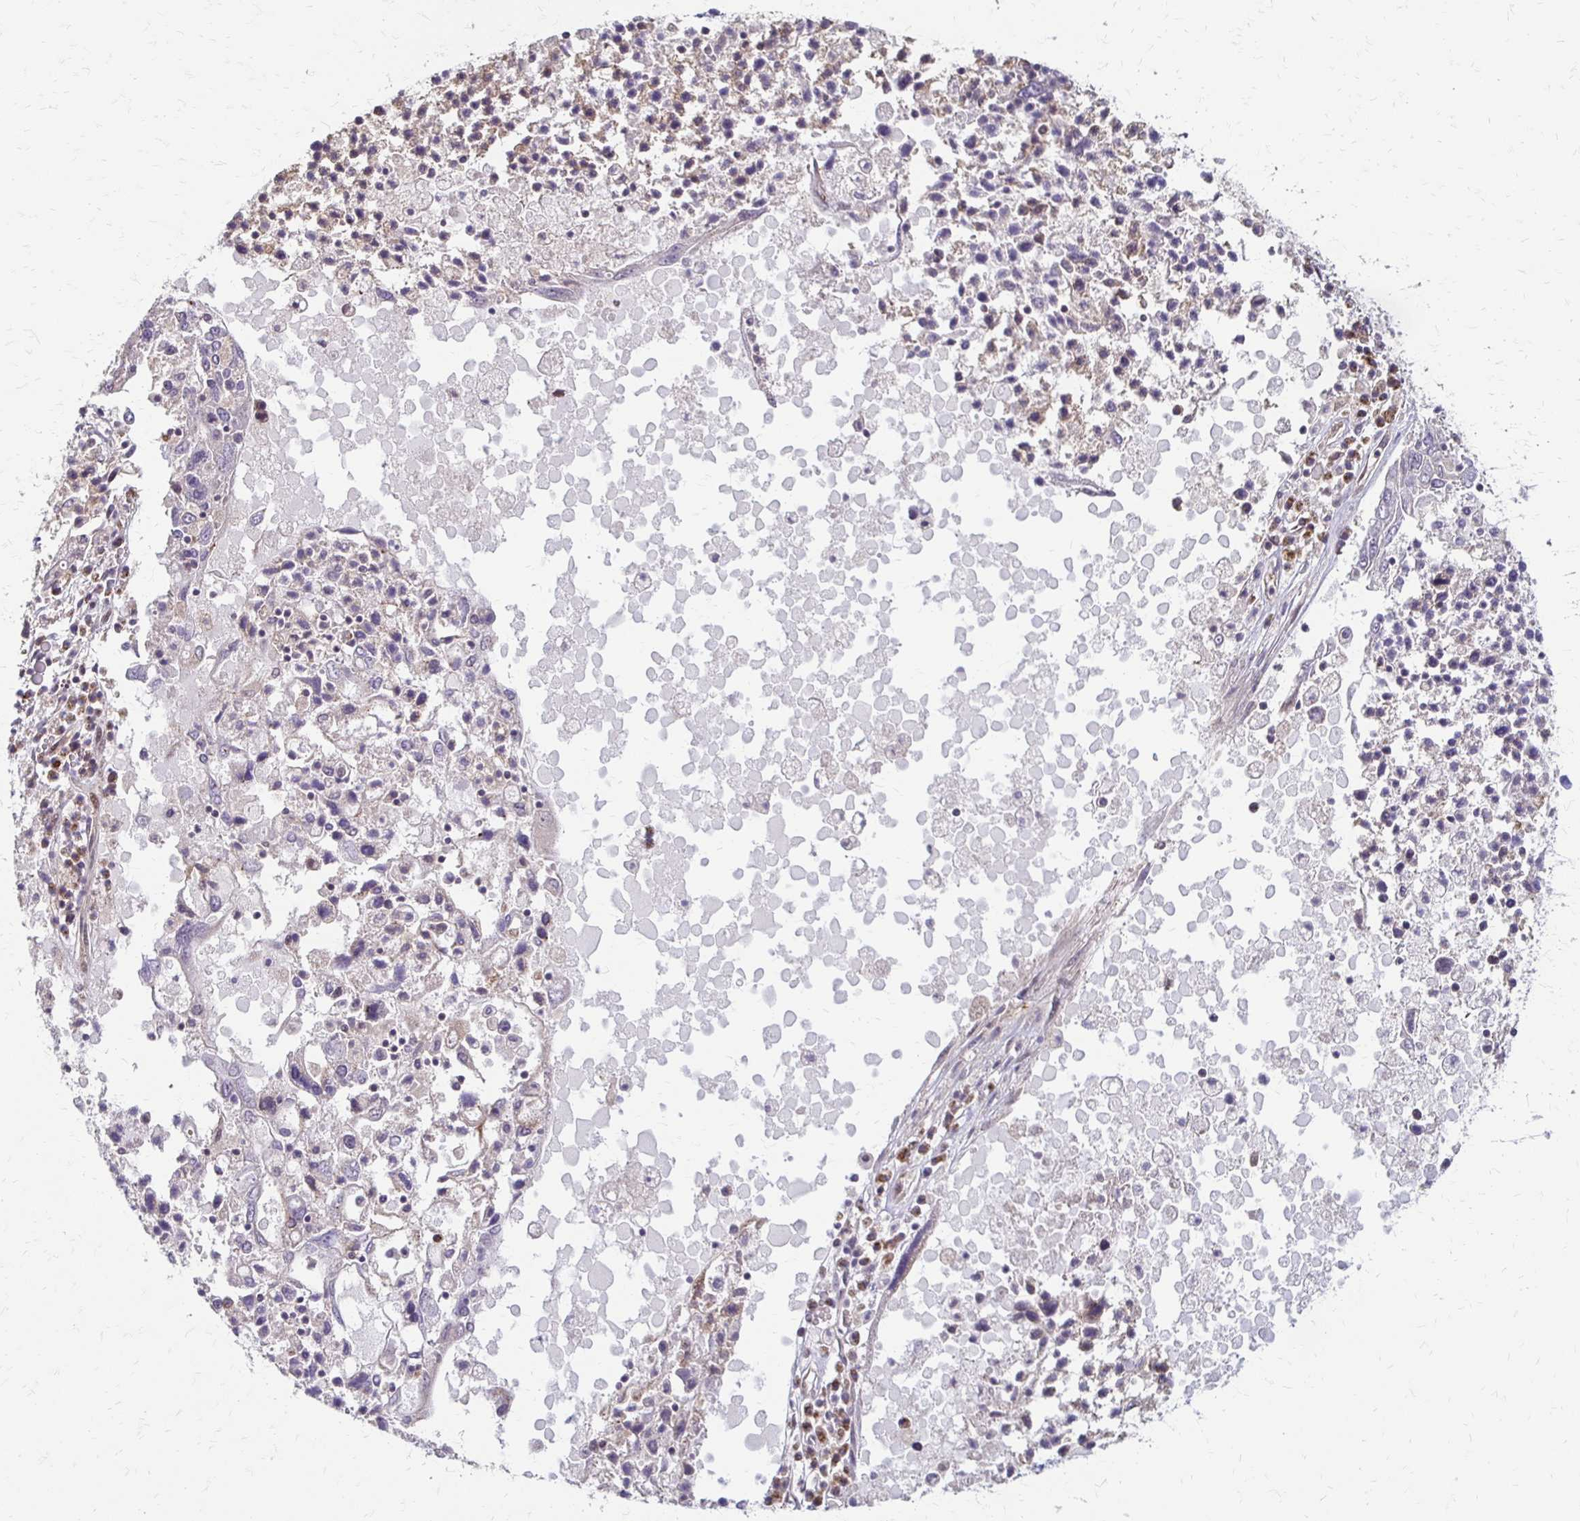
{"staining": {"intensity": "negative", "quantity": "none", "location": "none"}, "tissue": "ovarian cancer", "cell_type": "Tumor cells", "image_type": "cancer", "snomed": [{"axis": "morphology", "description": "Carcinoma, endometroid"}, {"axis": "topography", "description": "Ovary"}], "caption": "IHC photomicrograph of neoplastic tissue: human ovarian cancer stained with DAB reveals no significant protein positivity in tumor cells.", "gene": "CFL2", "patient": {"sex": "female", "age": 62}}